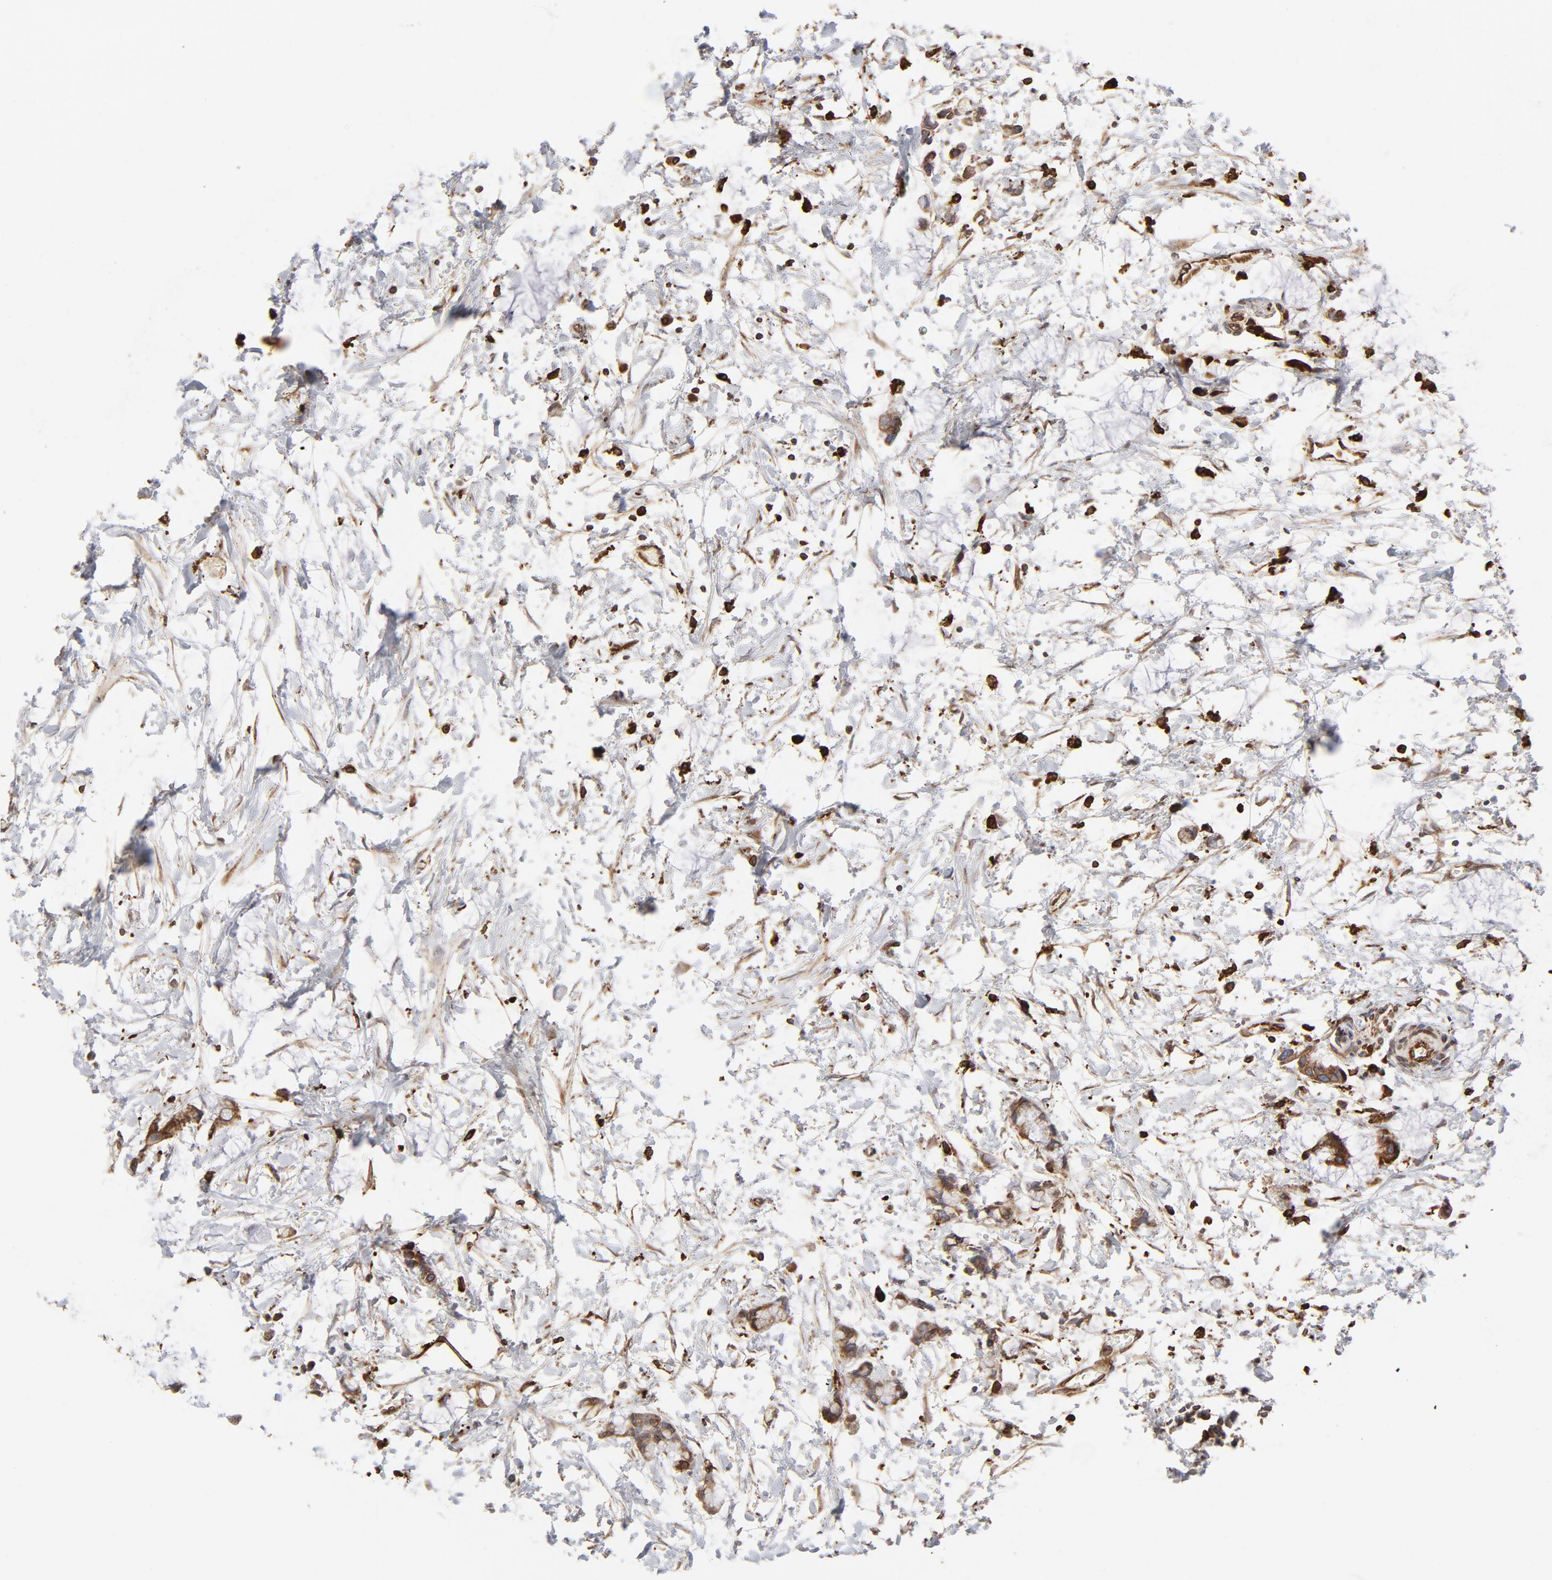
{"staining": {"intensity": "moderate", "quantity": ">75%", "location": "cytoplasmic/membranous"}, "tissue": "colorectal cancer", "cell_type": "Tumor cells", "image_type": "cancer", "snomed": [{"axis": "morphology", "description": "Normal tissue, NOS"}, {"axis": "morphology", "description": "Adenocarcinoma, NOS"}, {"axis": "topography", "description": "Colon"}, {"axis": "topography", "description": "Peripheral nerve tissue"}], "caption": "Protein expression by immunohistochemistry displays moderate cytoplasmic/membranous expression in about >75% of tumor cells in colorectal adenocarcinoma.", "gene": "CANX", "patient": {"sex": "male", "age": 14}}